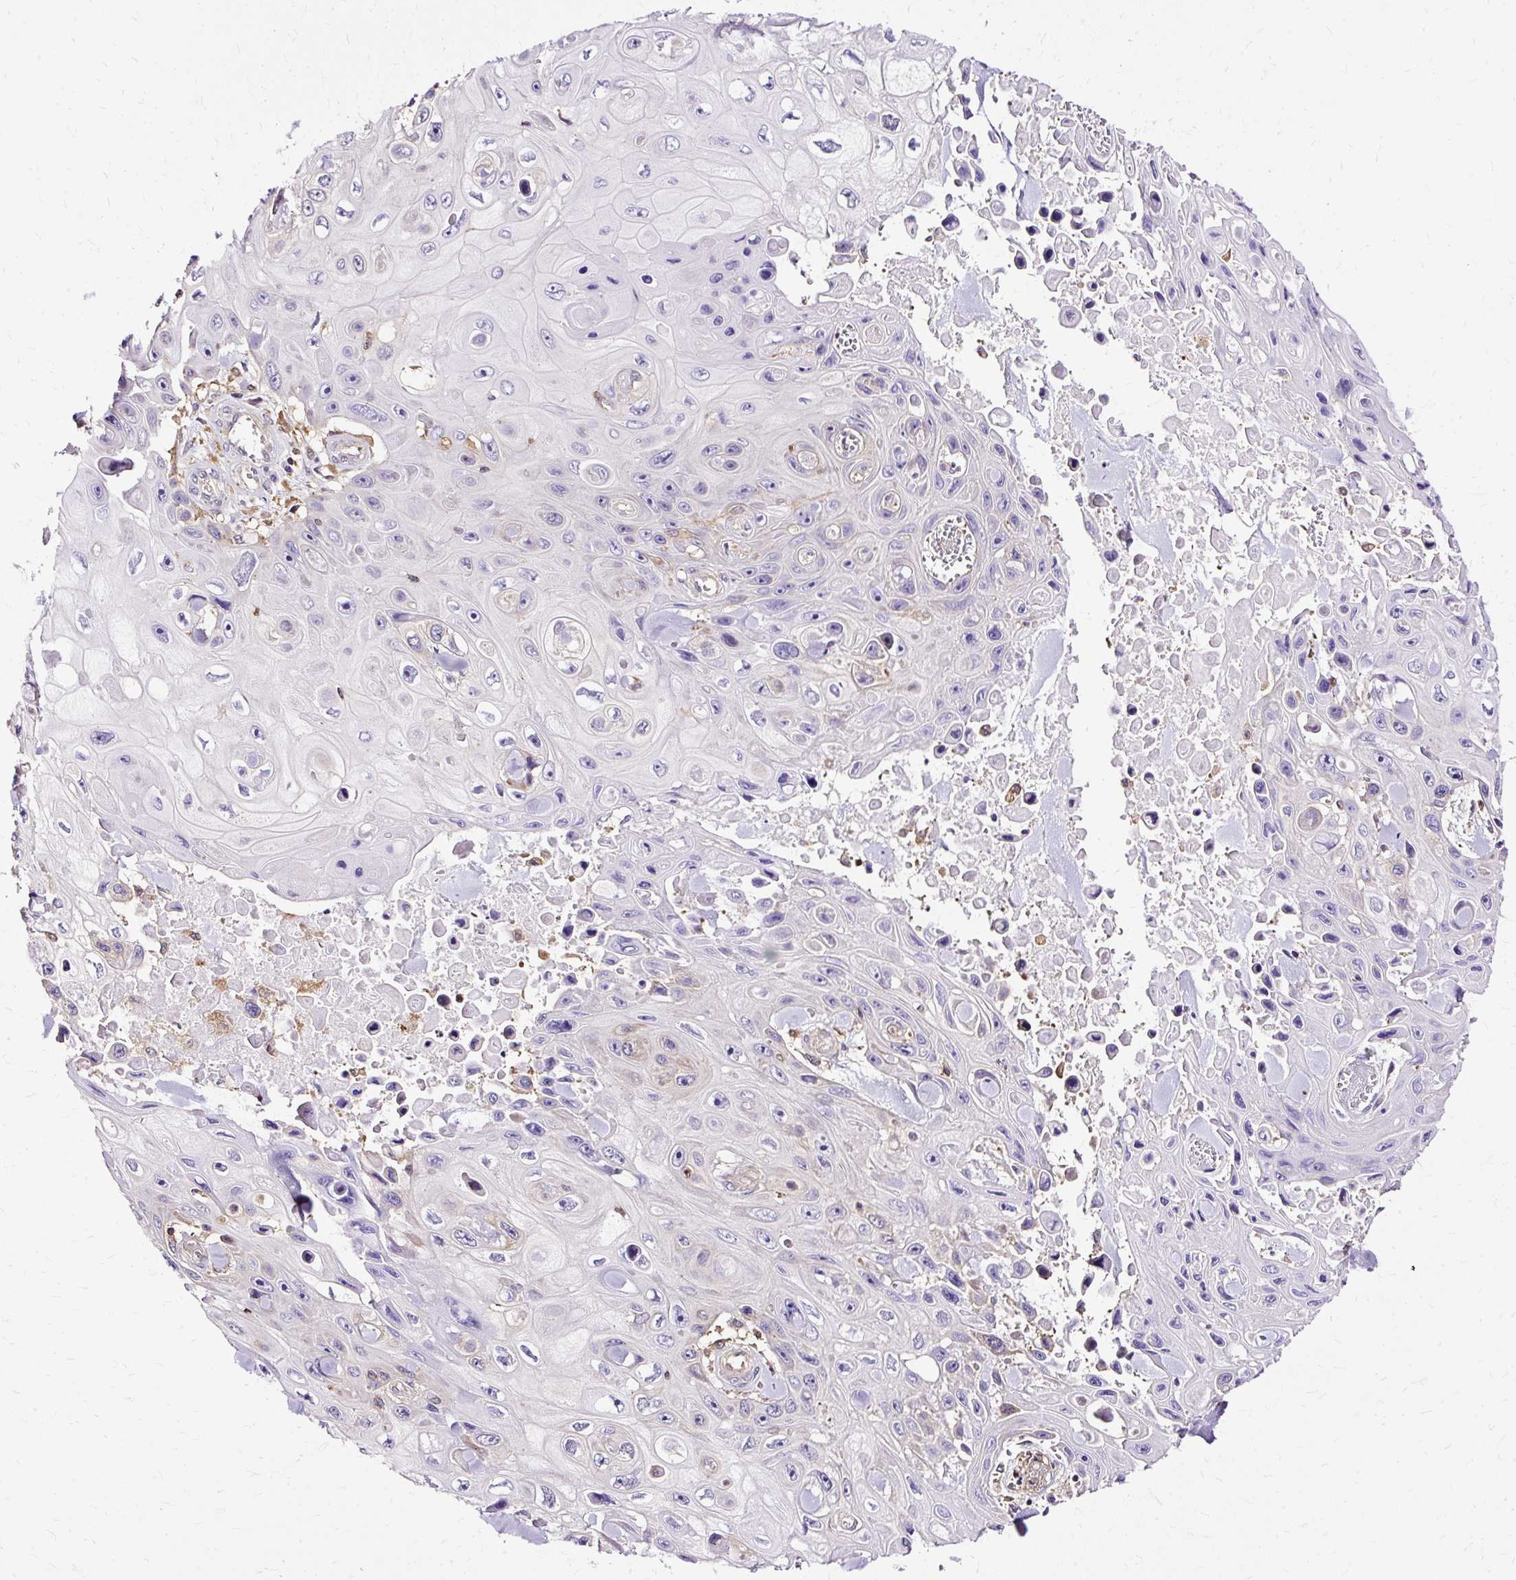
{"staining": {"intensity": "negative", "quantity": "none", "location": "none"}, "tissue": "skin cancer", "cell_type": "Tumor cells", "image_type": "cancer", "snomed": [{"axis": "morphology", "description": "Squamous cell carcinoma, NOS"}, {"axis": "topography", "description": "Skin"}], "caption": "This is an IHC micrograph of squamous cell carcinoma (skin). There is no staining in tumor cells.", "gene": "TWF2", "patient": {"sex": "male", "age": 82}}